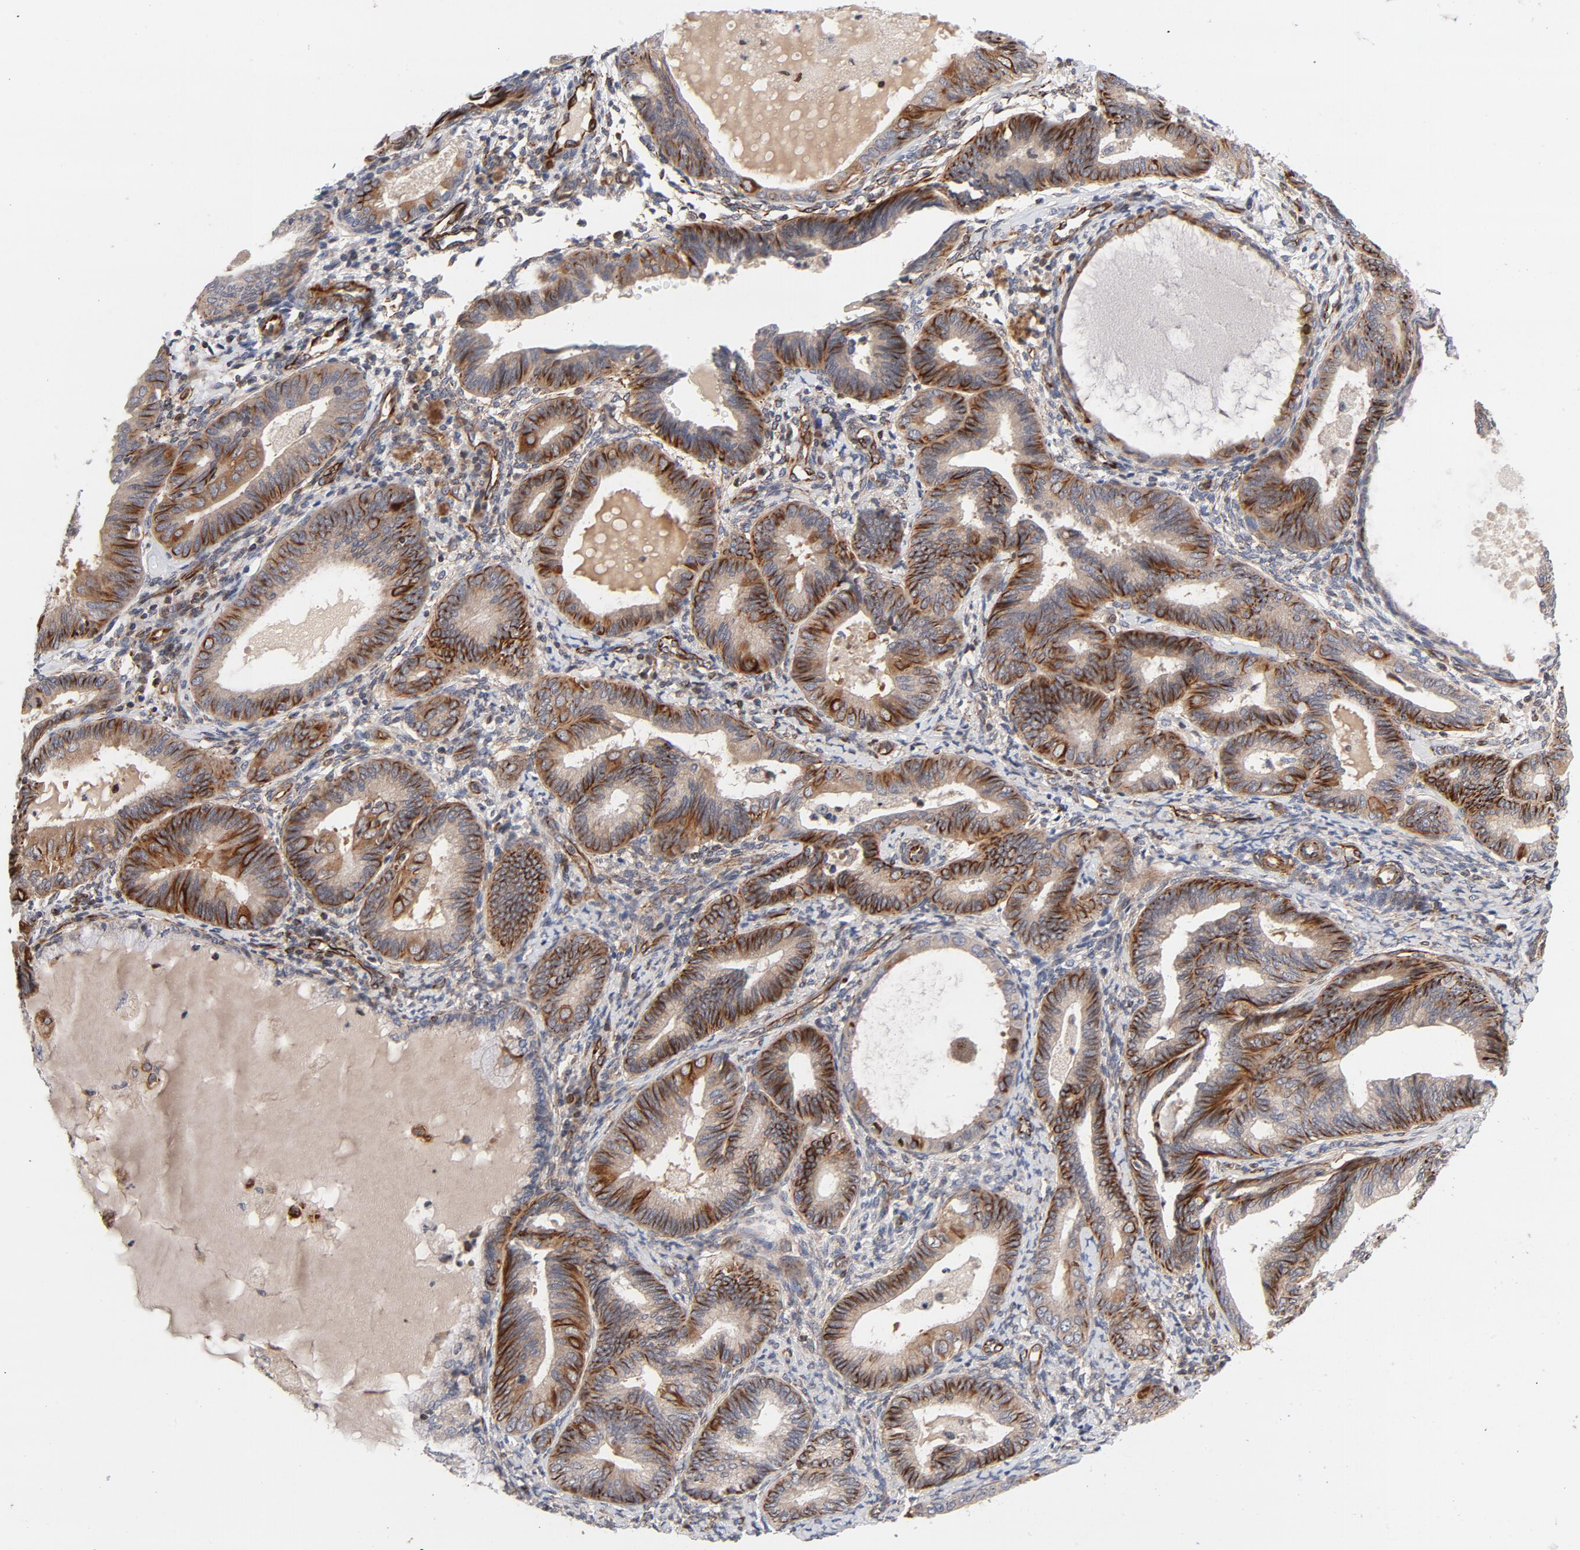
{"staining": {"intensity": "strong", "quantity": ">75%", "location": "cytoplasmic/membranous"}, "tissue": "endometrial cancer", "cell_type": "Tumor cells", "image_type": "cancer", "snomed": [{"axis": "morphology", "description": "Adenocarcinoma, NOS"}, {"axis": "topography", "description": "Endometrium"}], "caption": "Endometrial cancer tissue shows strong cytoplasmic/membranous expression in approximately >75% of tumor cells, visualized by immunohistochemistry.", "gene": "DNAAF2", "patient": {"sex": "female", "age": 63}}